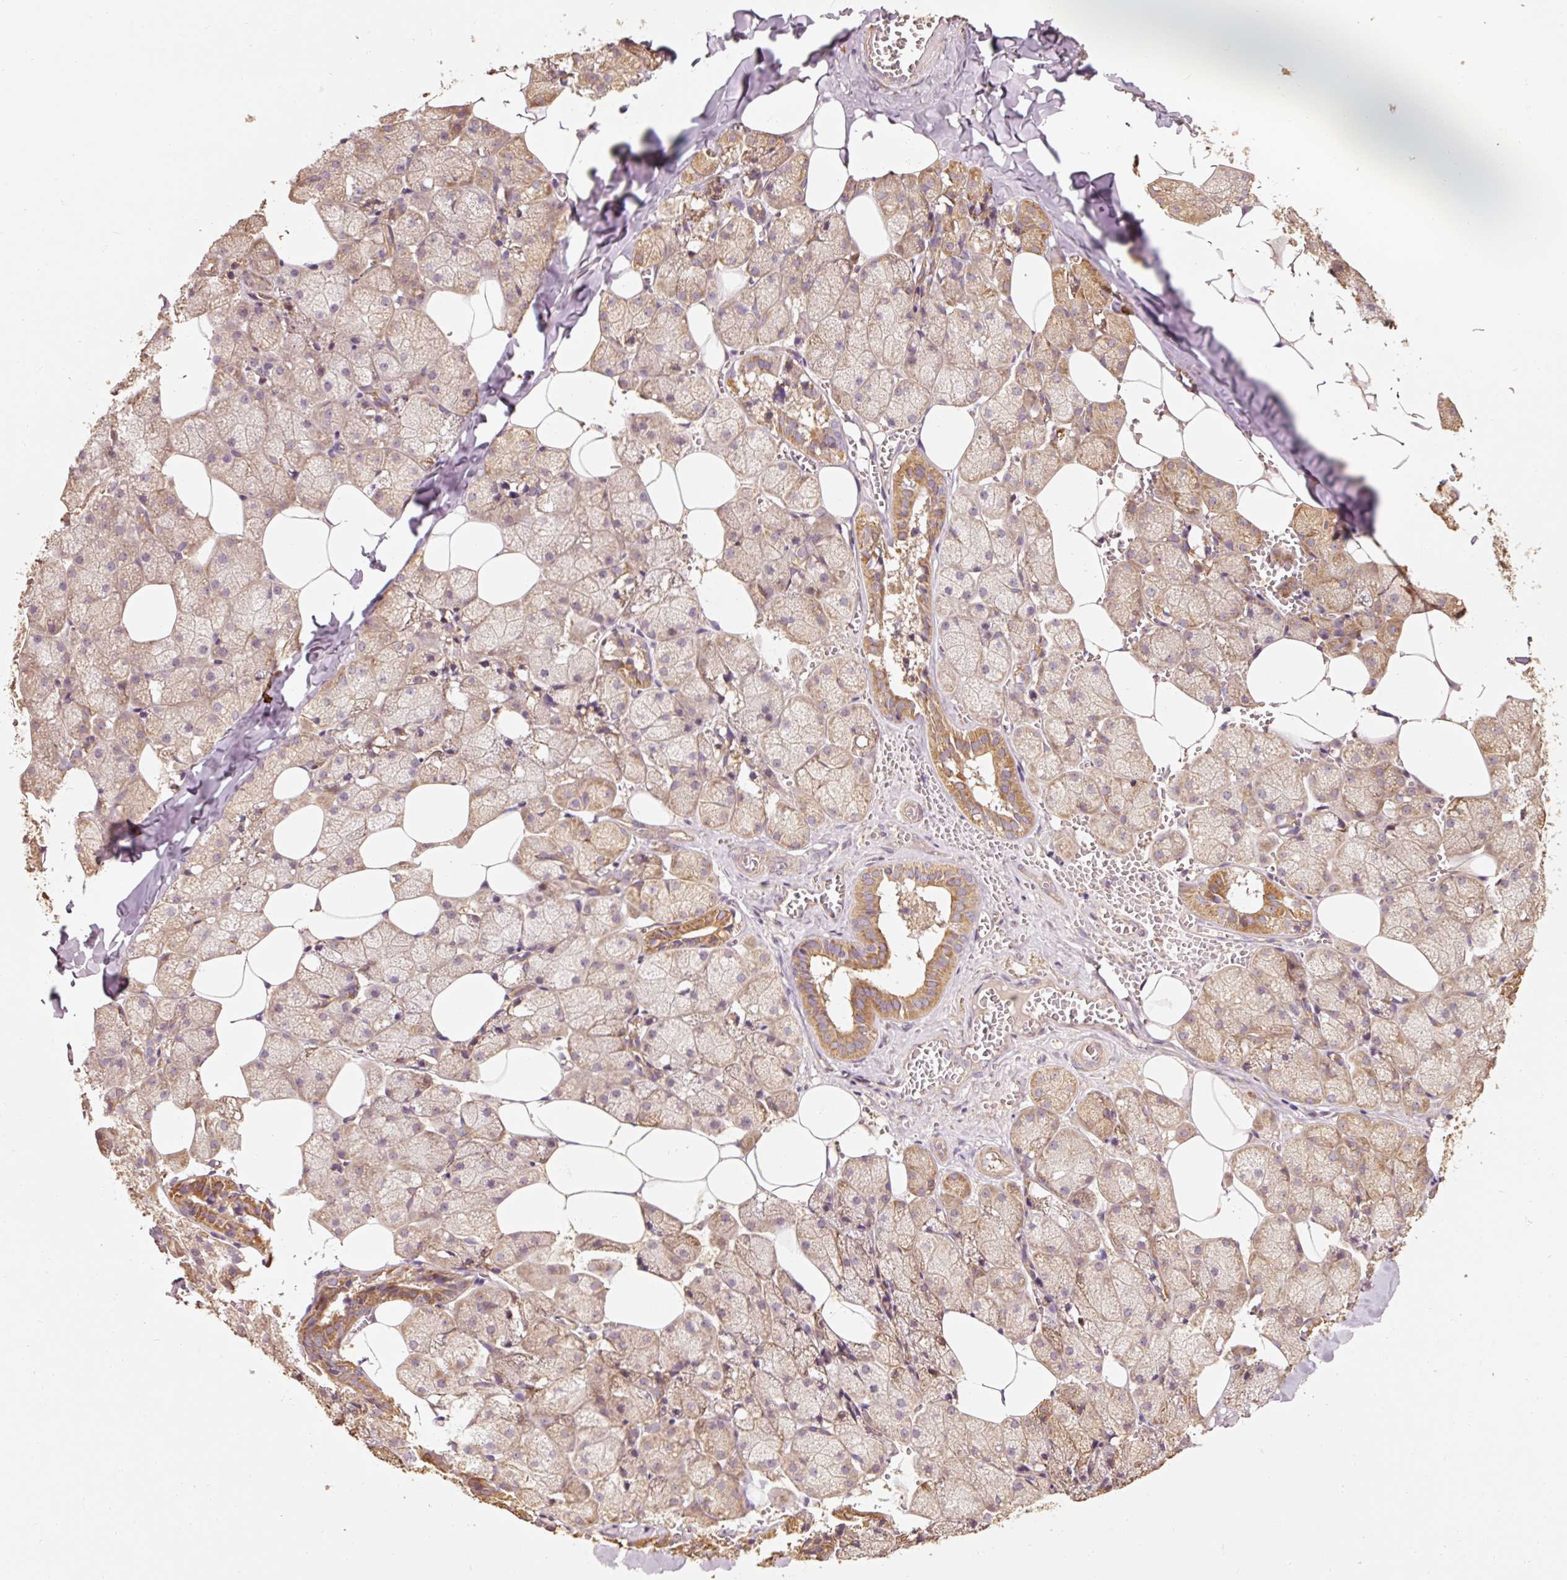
{"staining": {"intensity": "moderate", "quantity": ">75%", "location": "cytoplasmic/membranous"}, "tissue": "salivary gland", "cell_type": "Glandular cells", "image_type": "normal", "snomed": [{"axis": "morphology", "description": "Normal tissue, NOS"}, {"axis": "topography", "description": "Salivary gland"}, {"axis": "topography", "description": "Peripheral nerve tissue"}], "caption": "Glandular cells reveal medium levels of moderate cytoplasmic/membranous expression in approximately >75% of cells in unremarkable human salivary gland. (DAB = brown stain, brightfield microscopy at high magnification).", "gene": "EFHC1", "patient": {"sex": "male", "age": 38}}